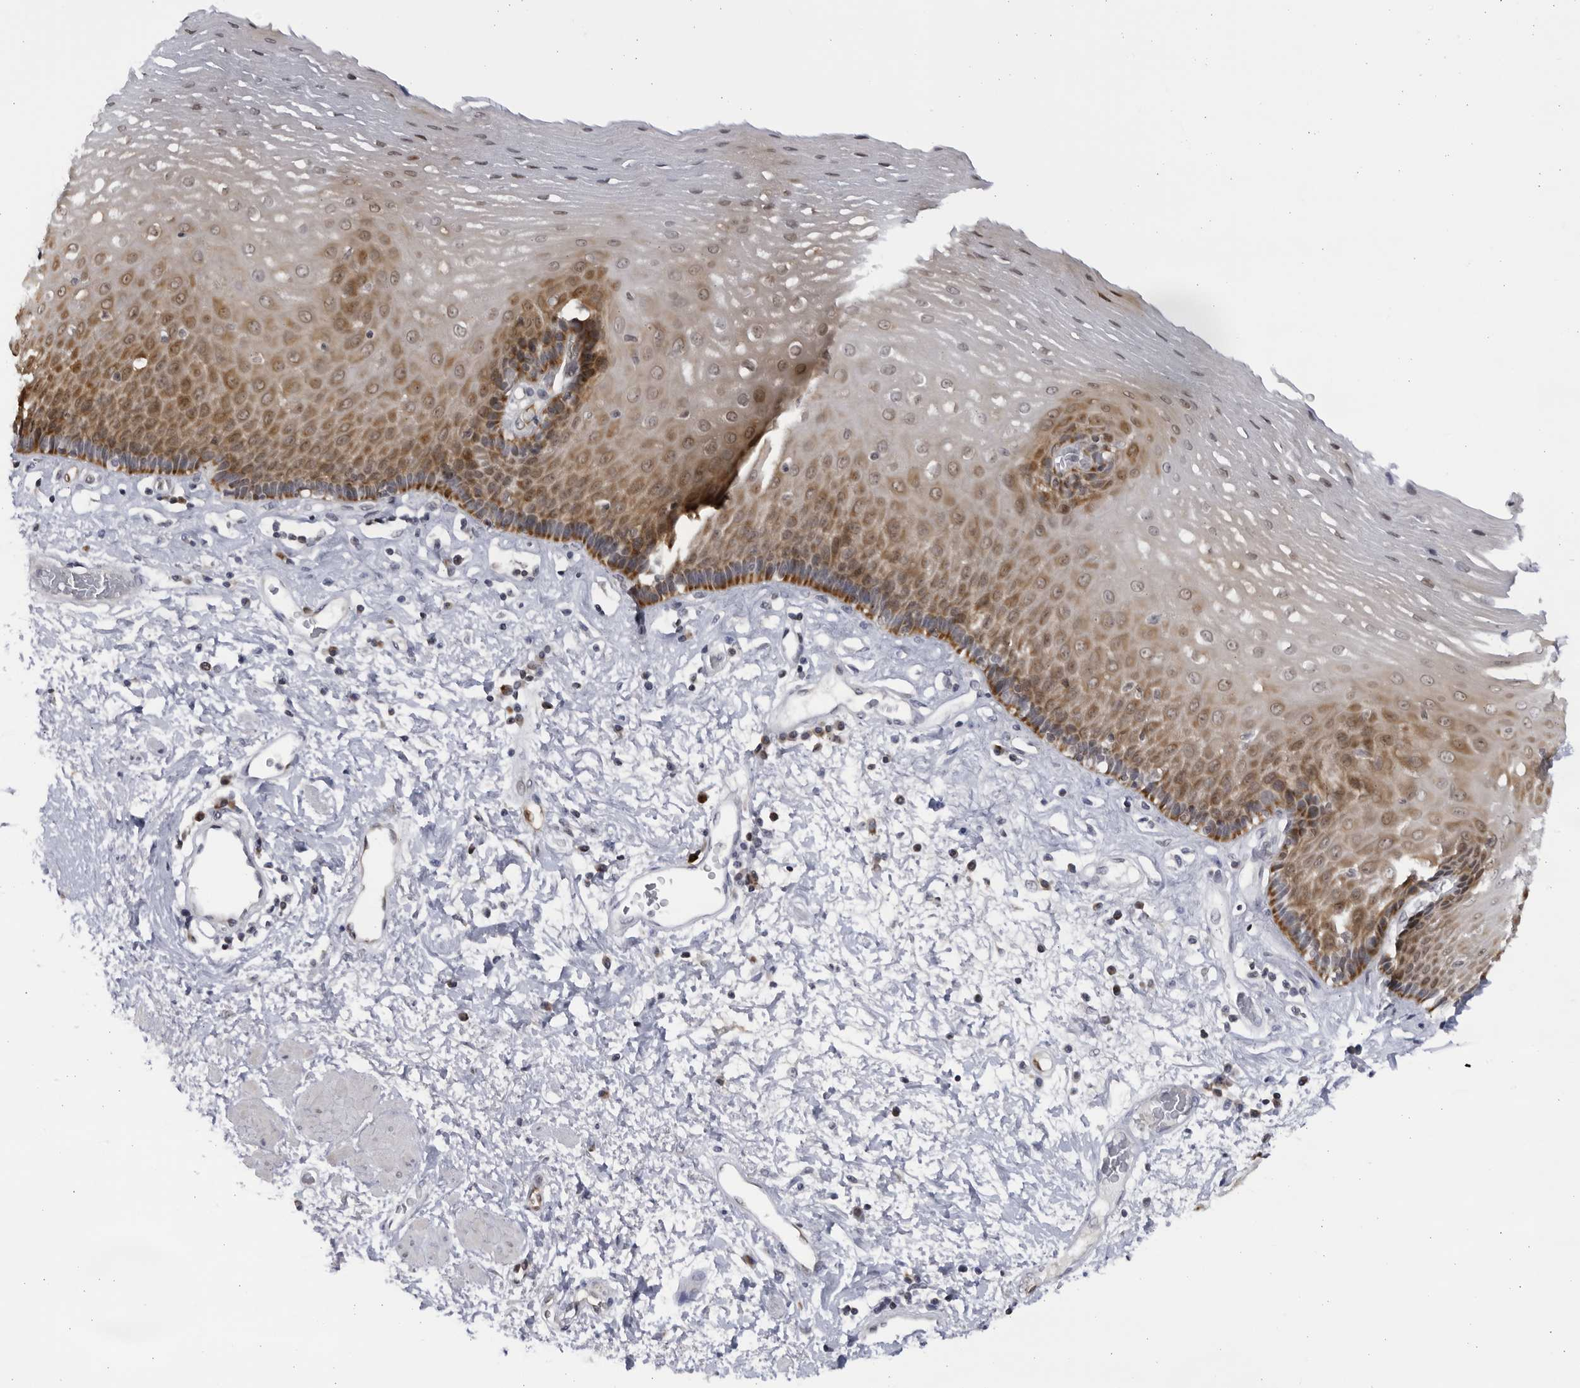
{"staining": {"intensity": "moderate", "quantity": ">75%", "location": "cytoplasmic/membranous,nuclear"}, "tissue": "esophagus", "cell_type": "Squamous epithelial cells", "image_type": "normal", "snomed": [{"axis": "morphology", "description": "Normal tissue, NOS"}, {"axis": "morphology", "description": "Adenocarcinoma, NOS"}, {"axis": "topography", "description": "Esophagus"}], "caption": "Squamous epithelial cells exhibit medium levels of moderate cytoplasmic/membranous,nuclear positivity in about >75% of cells in benign human esophagus.", "gene": "SLC25A22", "patient": {"sex": "male", "age": 62}}